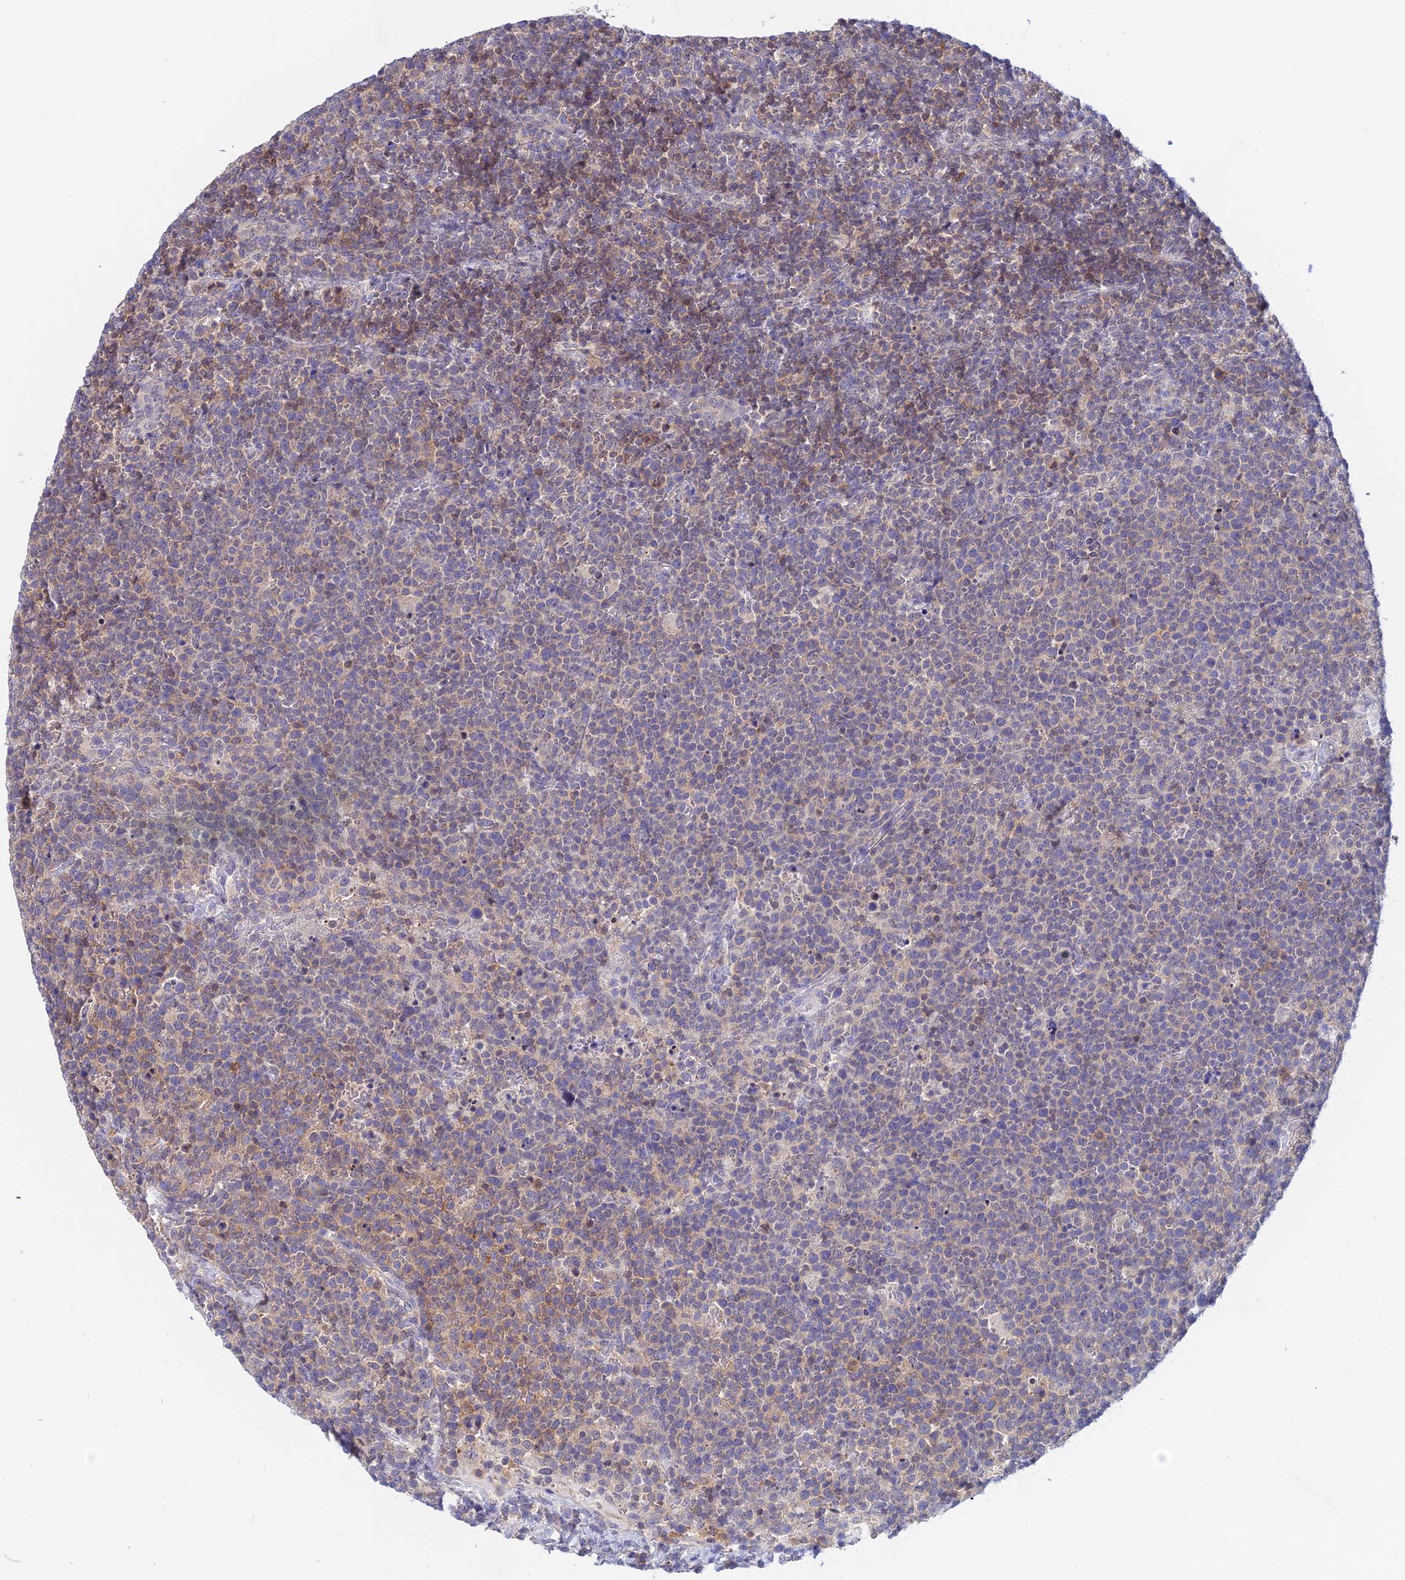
{"staining": {"intensity": "weak", "quantity": "25%-75%", "location": "cytoplasmic/membranous"}, "tissue": "lymphoma", "cell_type": "Tumor cells", "image_type": "cancer", "snomed": [{"axis": "morphology", "description": "Malignant lymphoma, non-Hodgkin's type, High grade"}, {"axis": "topography", "description": "Lymph node"}], "caption": "Protein staining of lymphoma tissue demonstrates weak cytoplasmic/membranous positivity in approximately 25%-75% of tumor cells. The protein of interest is stained brown, and the nuclei are stained in blue (DAB IHC with brightfield microscopy, high magnification).", "gene": "B3GALT4", "patient": {"sex": "male", "age": 61}}